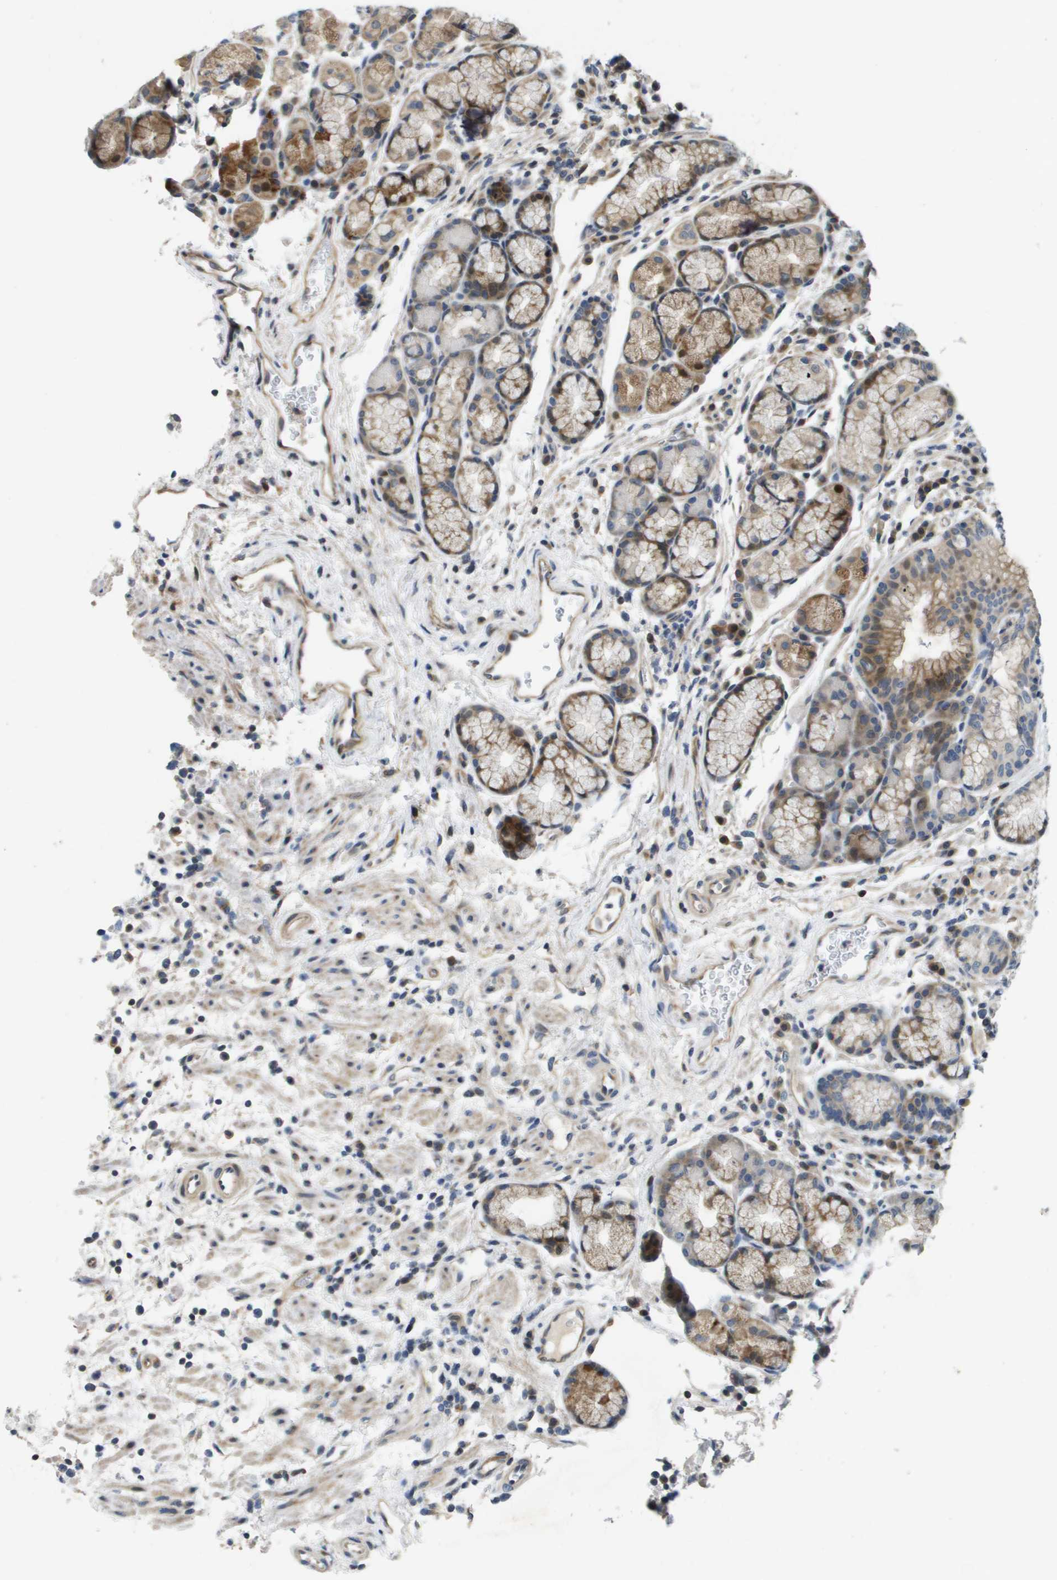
{"staining": {"intensity": "moderate", "quantity": ">75%", "location": "cytoplasmic/membranous"}, "tissue": "stomach", "cell_type": "Glandular cells", "image_type": "normal", "snomed": [{"axis": "morphology", "description": "Normal tissue, NOS"}, {"axis": "morphology", "description": "Carcinoid, malignant, NOS"}, {"axis": "topography", "description": "Stomach, upper"}], "caption": "A medium amount of moderate cytoplasmic/membranous expression is present in approximately >75% of glandular cells in unremarkable stomach. (Brightfield microscopy of DAB IHC at high magnification).", "gene": "SCN4B", "patient": {"sex": "male", "age": 39}}